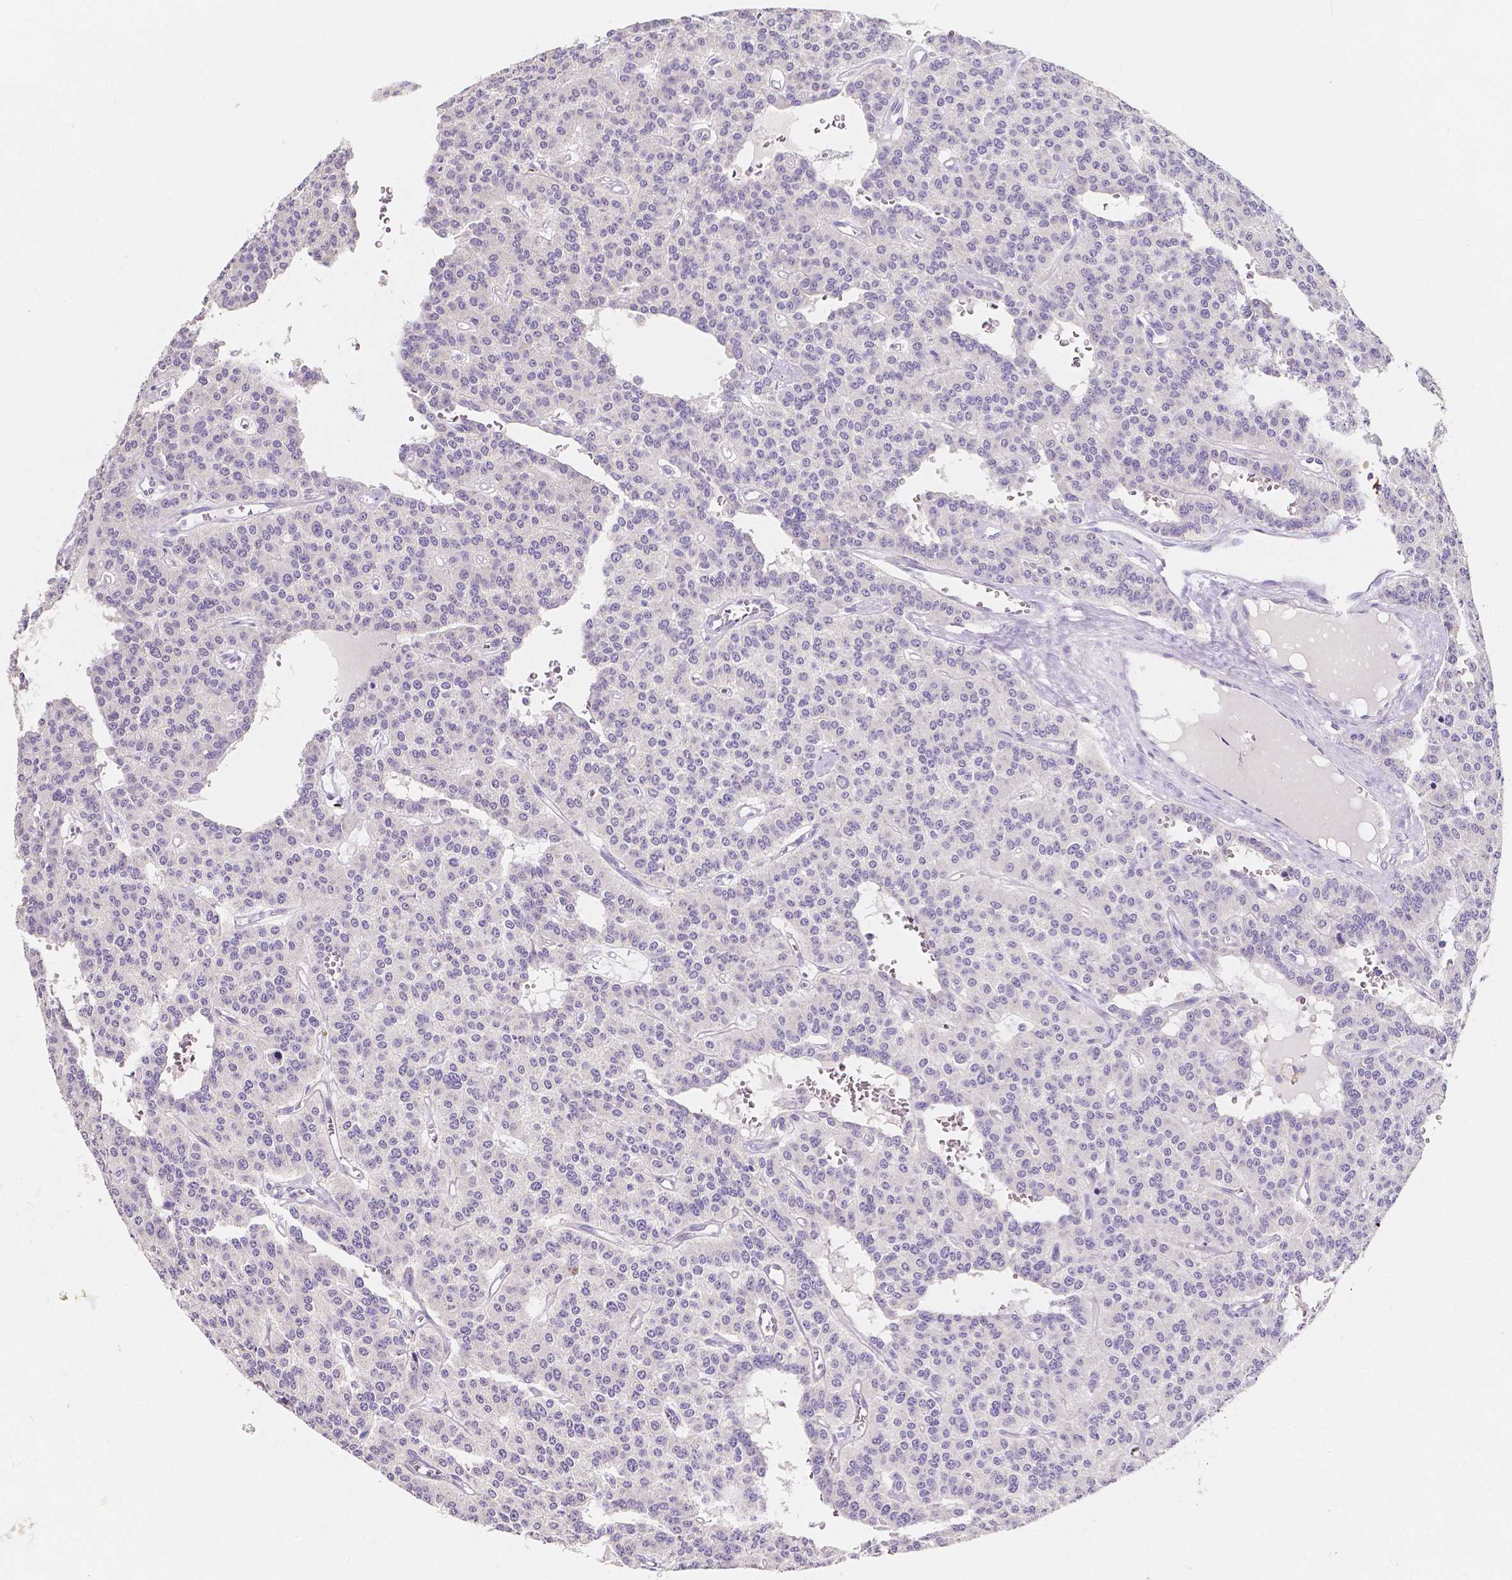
{"staining": {"intensity": "negative", "quantity": "none", "location": "none"}, "tissue": "carcinoid", "cell_type": "Tumor cells", "image_type": "cancer", "snomed": [{"axis": "morphology", "description": "Carcinoid, malignant, NOS"}, {"axis": "topography", "description": "Lung"}], "caption": "This is an IHC image of human carcinoid. There is no expression in tumor cells.", "gene": "ACP5", "patient": {"sex": "female", "age": 71}}